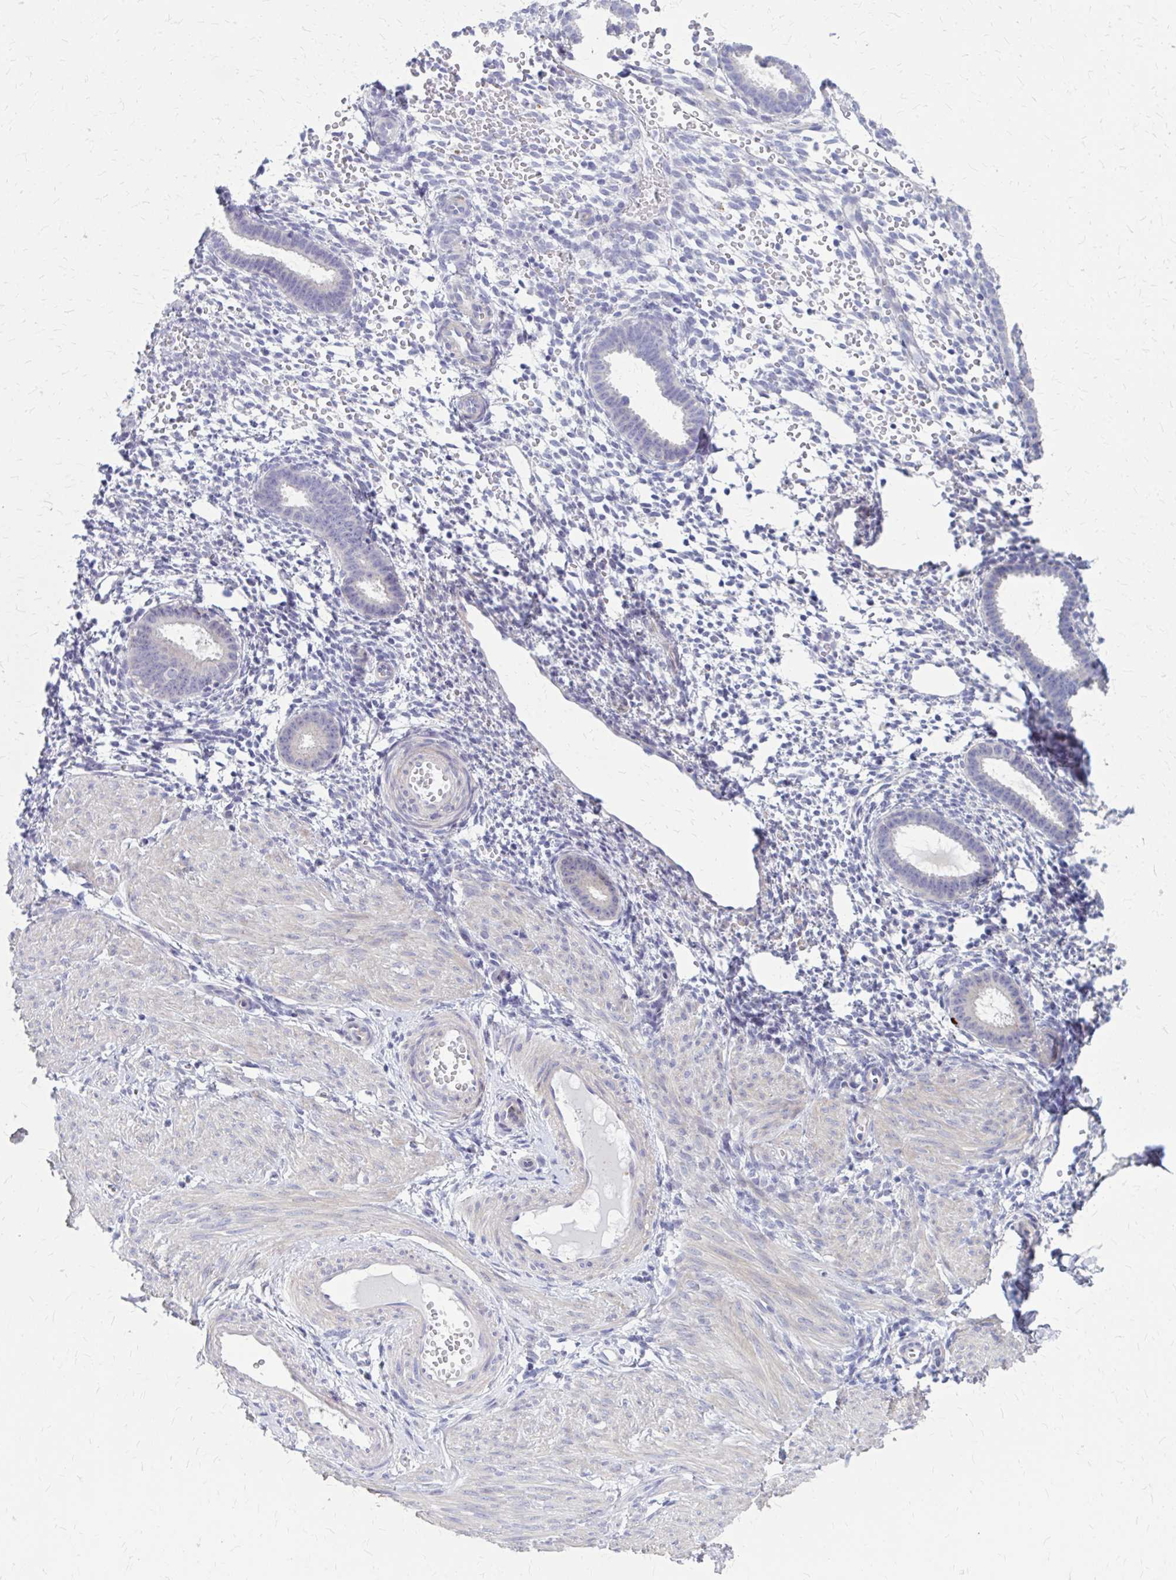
{"staining": {"intensity": "negative", "quantity": "none", "location": "none"}, "tissue": "endometrium", "cell_type": "Cells in endometrial stroma", "image_type": "normal", "snomed": [{"axis": "morphology", "description": "Normal tissue, NOS"}, {"axis": "topography", "description": "Endometrium"}], "caption": "A histopathology image of human endometrium is negative for staining in cells in endometrial stroma. (DAB (3,3'-diaminobenzidine) immunohistochemistry visualized using brightfield microscopy, high magnification).", "gene": "GLYATL2", "patient": {"sex": "female", "age": 36}}